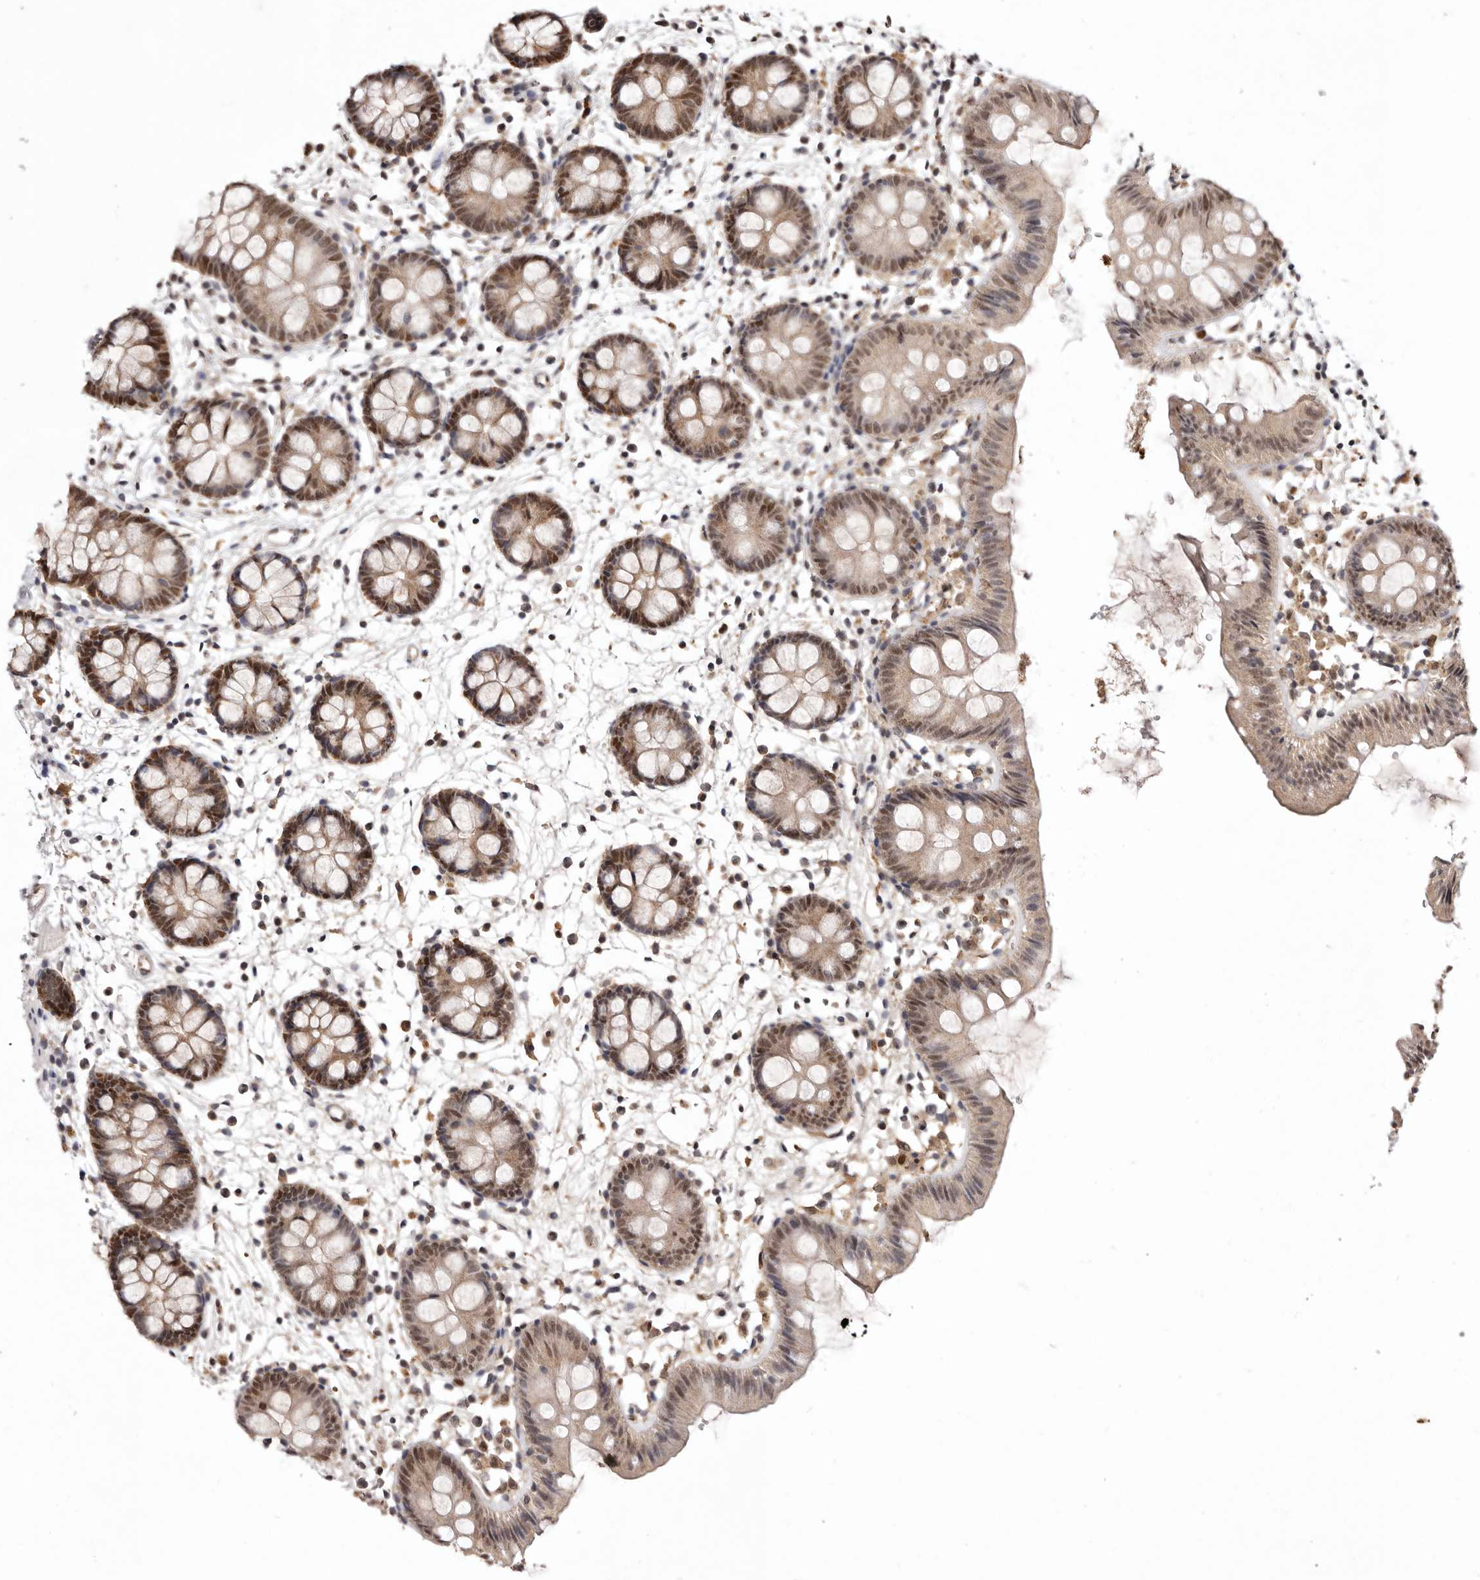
{"staining": {"intensity": "weak", "quantity": "25%-75%", "location": "cytoplasmic/membranous,nuclear"}, "tissue": "colon", "cell_type": "Endothelial cells", "image_type": "normal", "snomed": [{"axis": "morphology", "description": "Normal tissue, NOS"}, {"axis": "topography", "description": "Colon"}], "caption": "Brown immunohistochemical staining in unremarkable human colon demonstrates weak cytoplasmic/membranous,nuclear expression in about 25%-75% of endothelial cells.", "gene": "NOTCH1", "patient": {"sex": "male", "age": 56}}